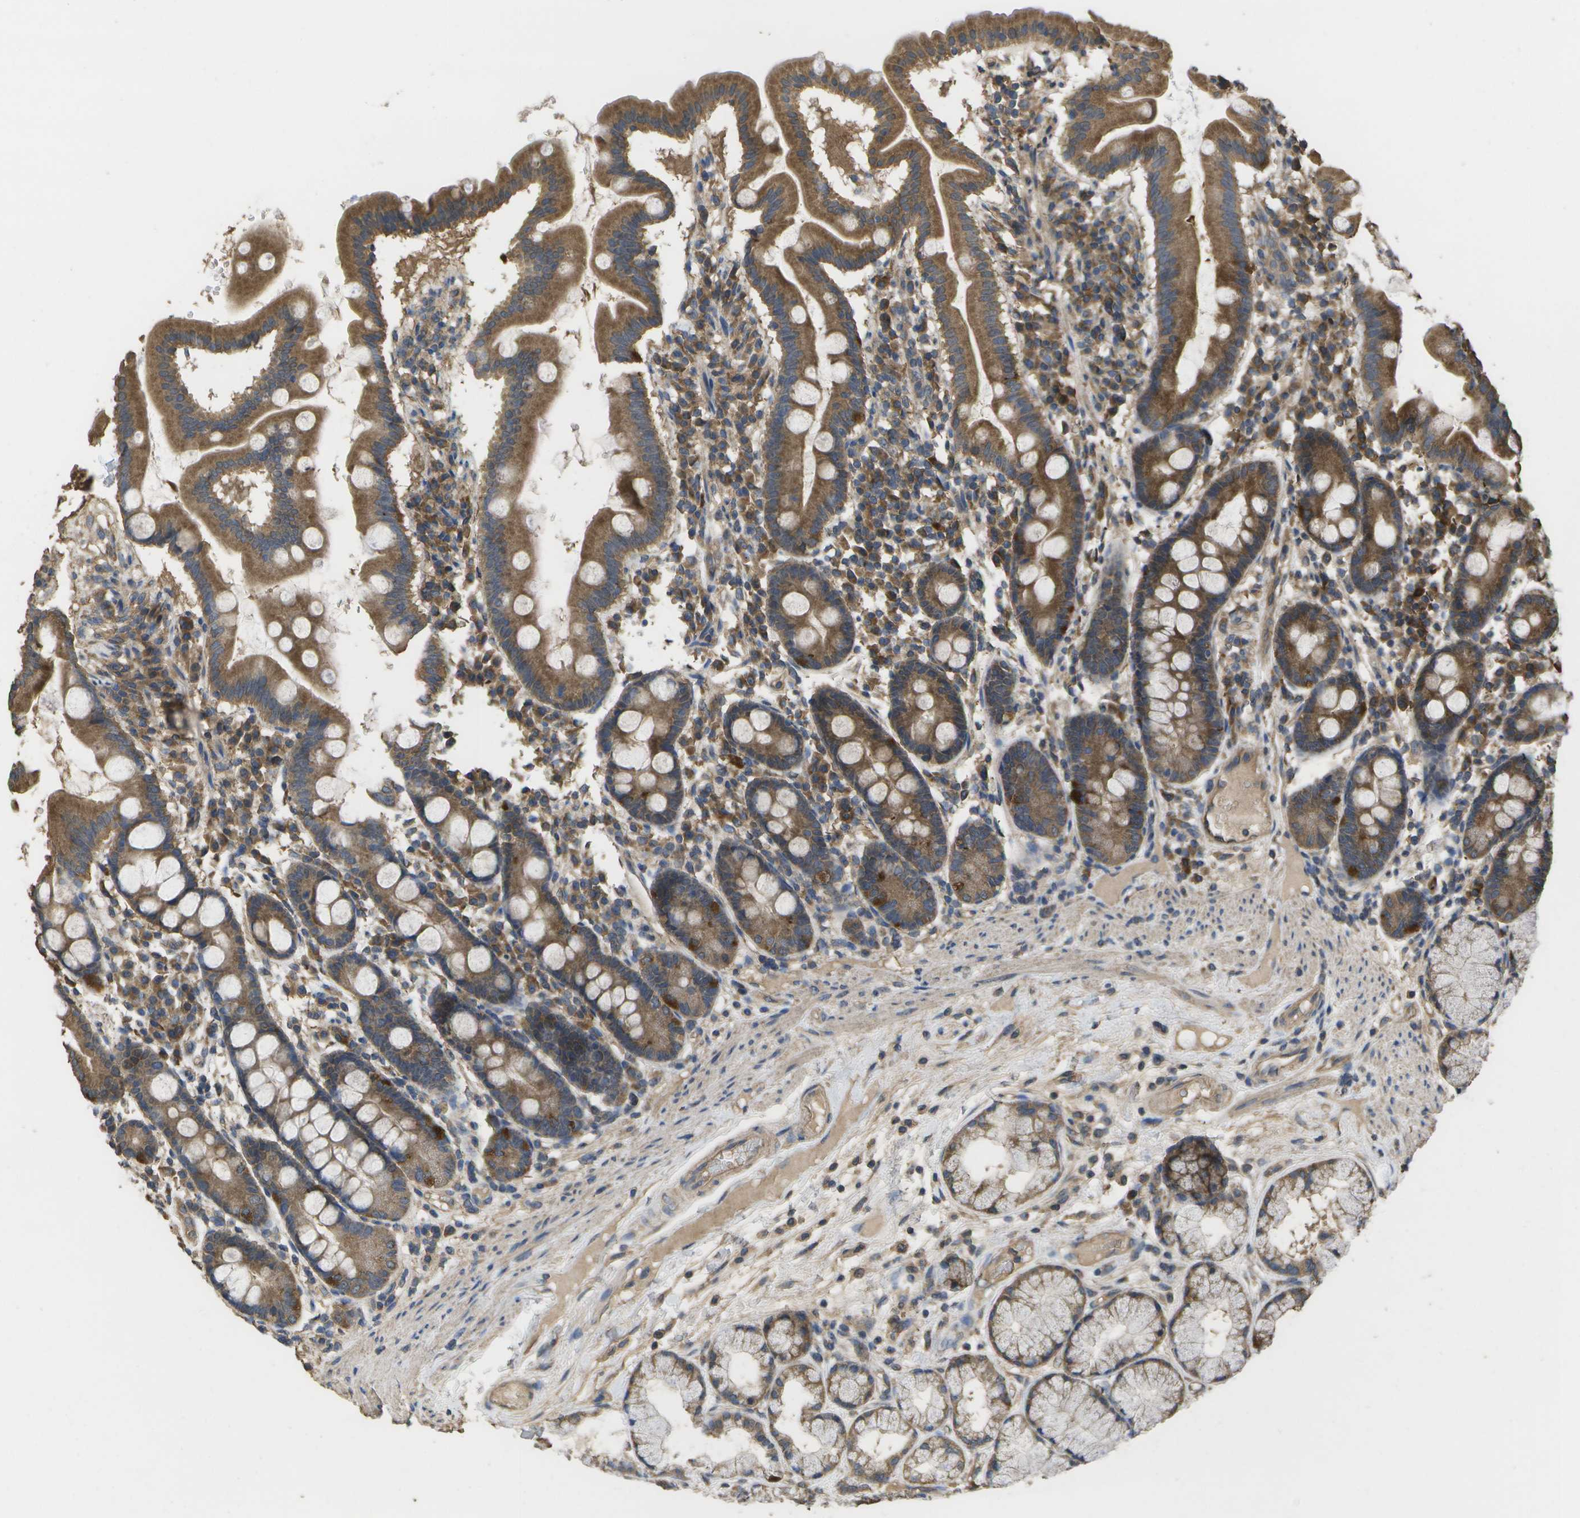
{"staining": {"intensity": "moderate", "quantity": ">75%", "location": "cytoplasmic/membranous"}, "tissue": "duodenum", "cell_type": "Glandular cells", "image_type": "normal", "snomed": [{"axis": "morphology", "description": "Normal tissue, NOS"}, {"axis": "topography", "description": "Duodenum"}], "caption": "Glandular cells exhibit medium levels of moderate cytoplasmic/membranous expression in about >75% of cells in benign duodenum.", "gene": "SACS", "patient": {"sex": "male", "age": 50}}